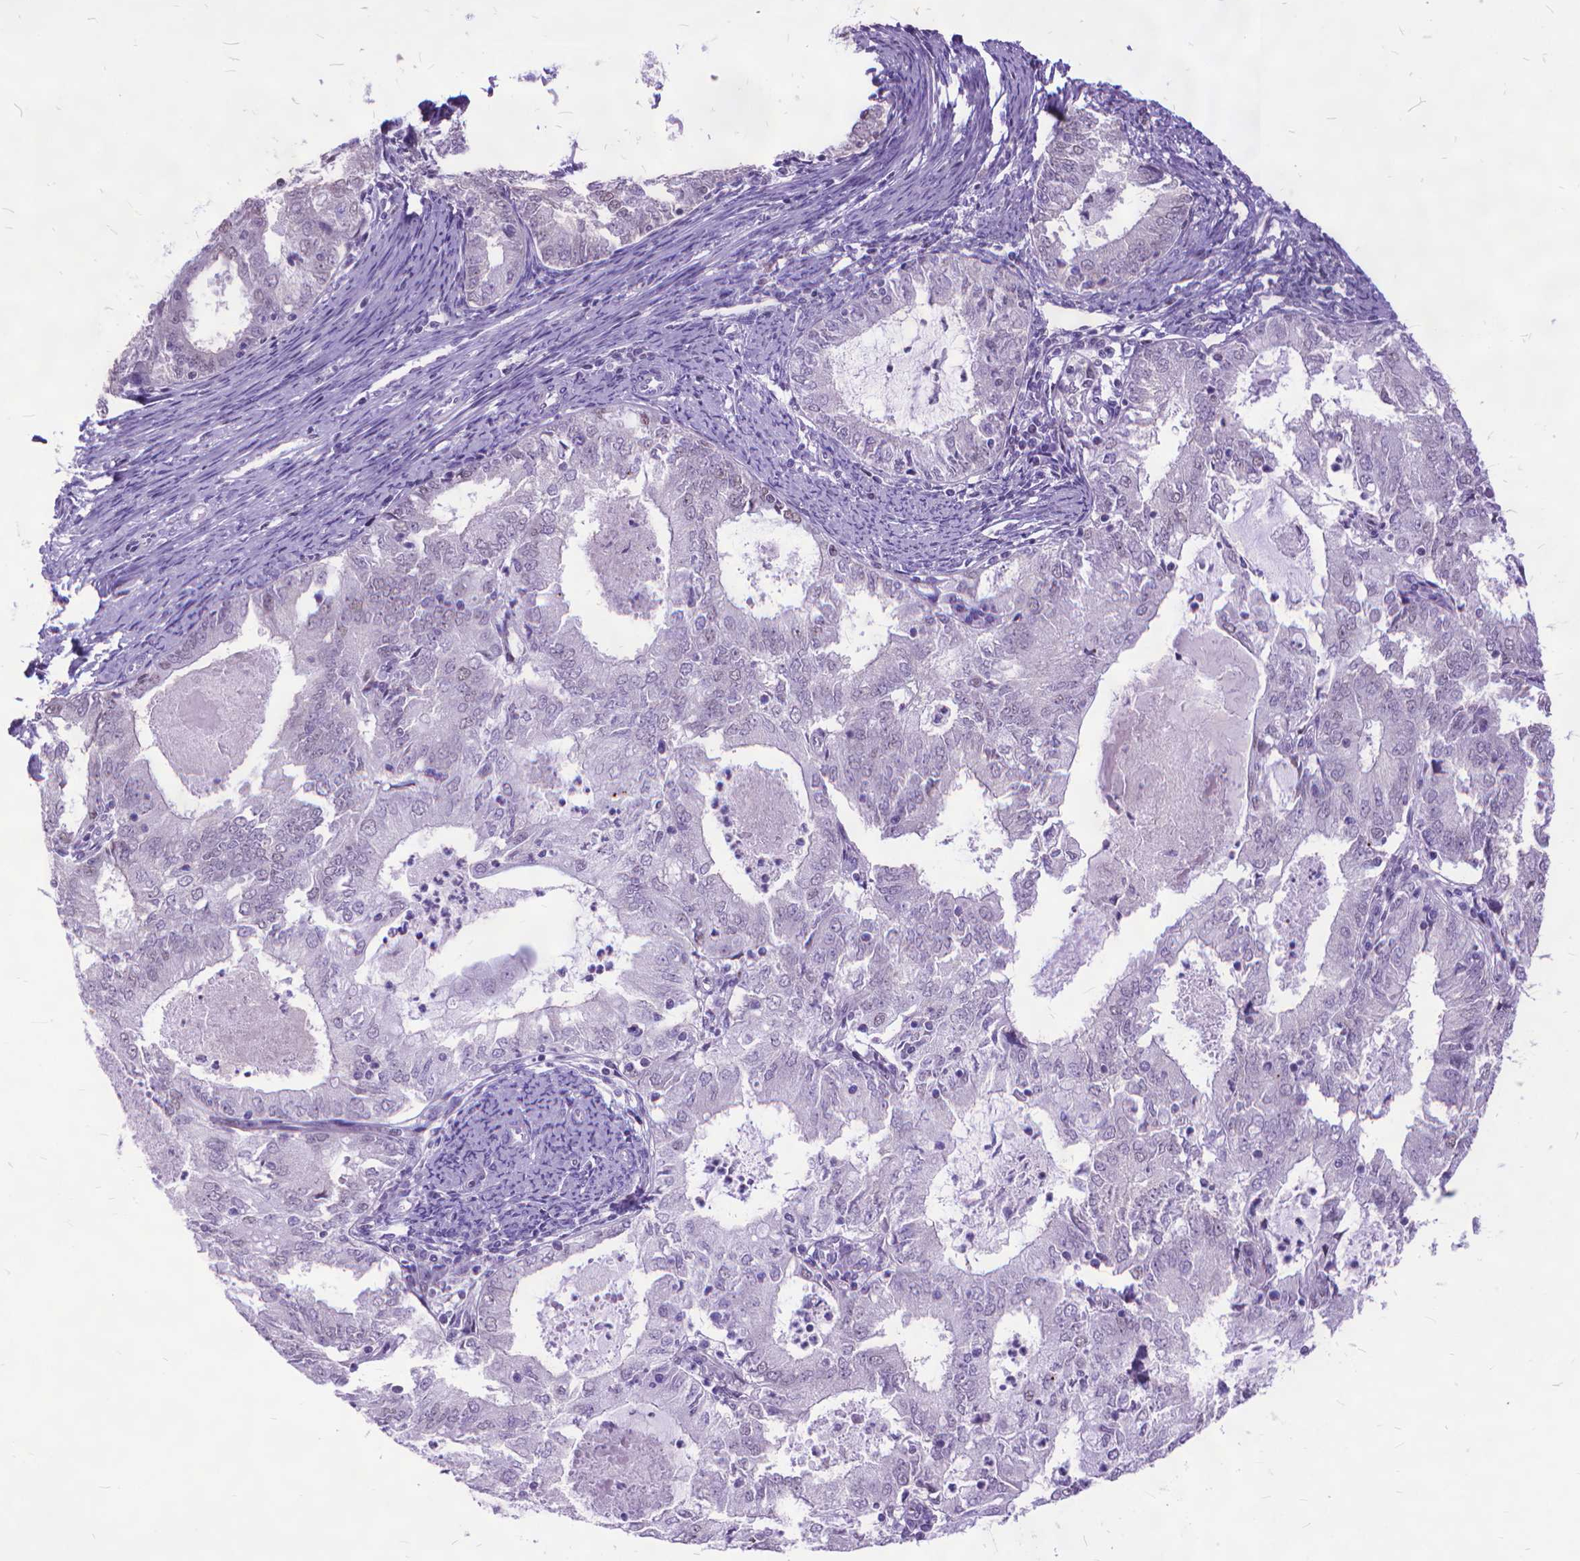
{"staining": {"intensity": "negative", "quantity": "none", "location": "none"}, "tissue": "endometrial cancer", "cell_type": "Tumor cells", "image_type": "cancer", "snomed": [{"axis": "morphology", "description": "Adenocarcinoma, NOS"}, {"axis": "topography", "description": "Endometrium"}], "caption": "There is no significant positivity in tumor cells of endometrial cancer. Nuclei are stained in blue.", "gene": "POLE4", "patient": {"sex": "female", "age": 57}}